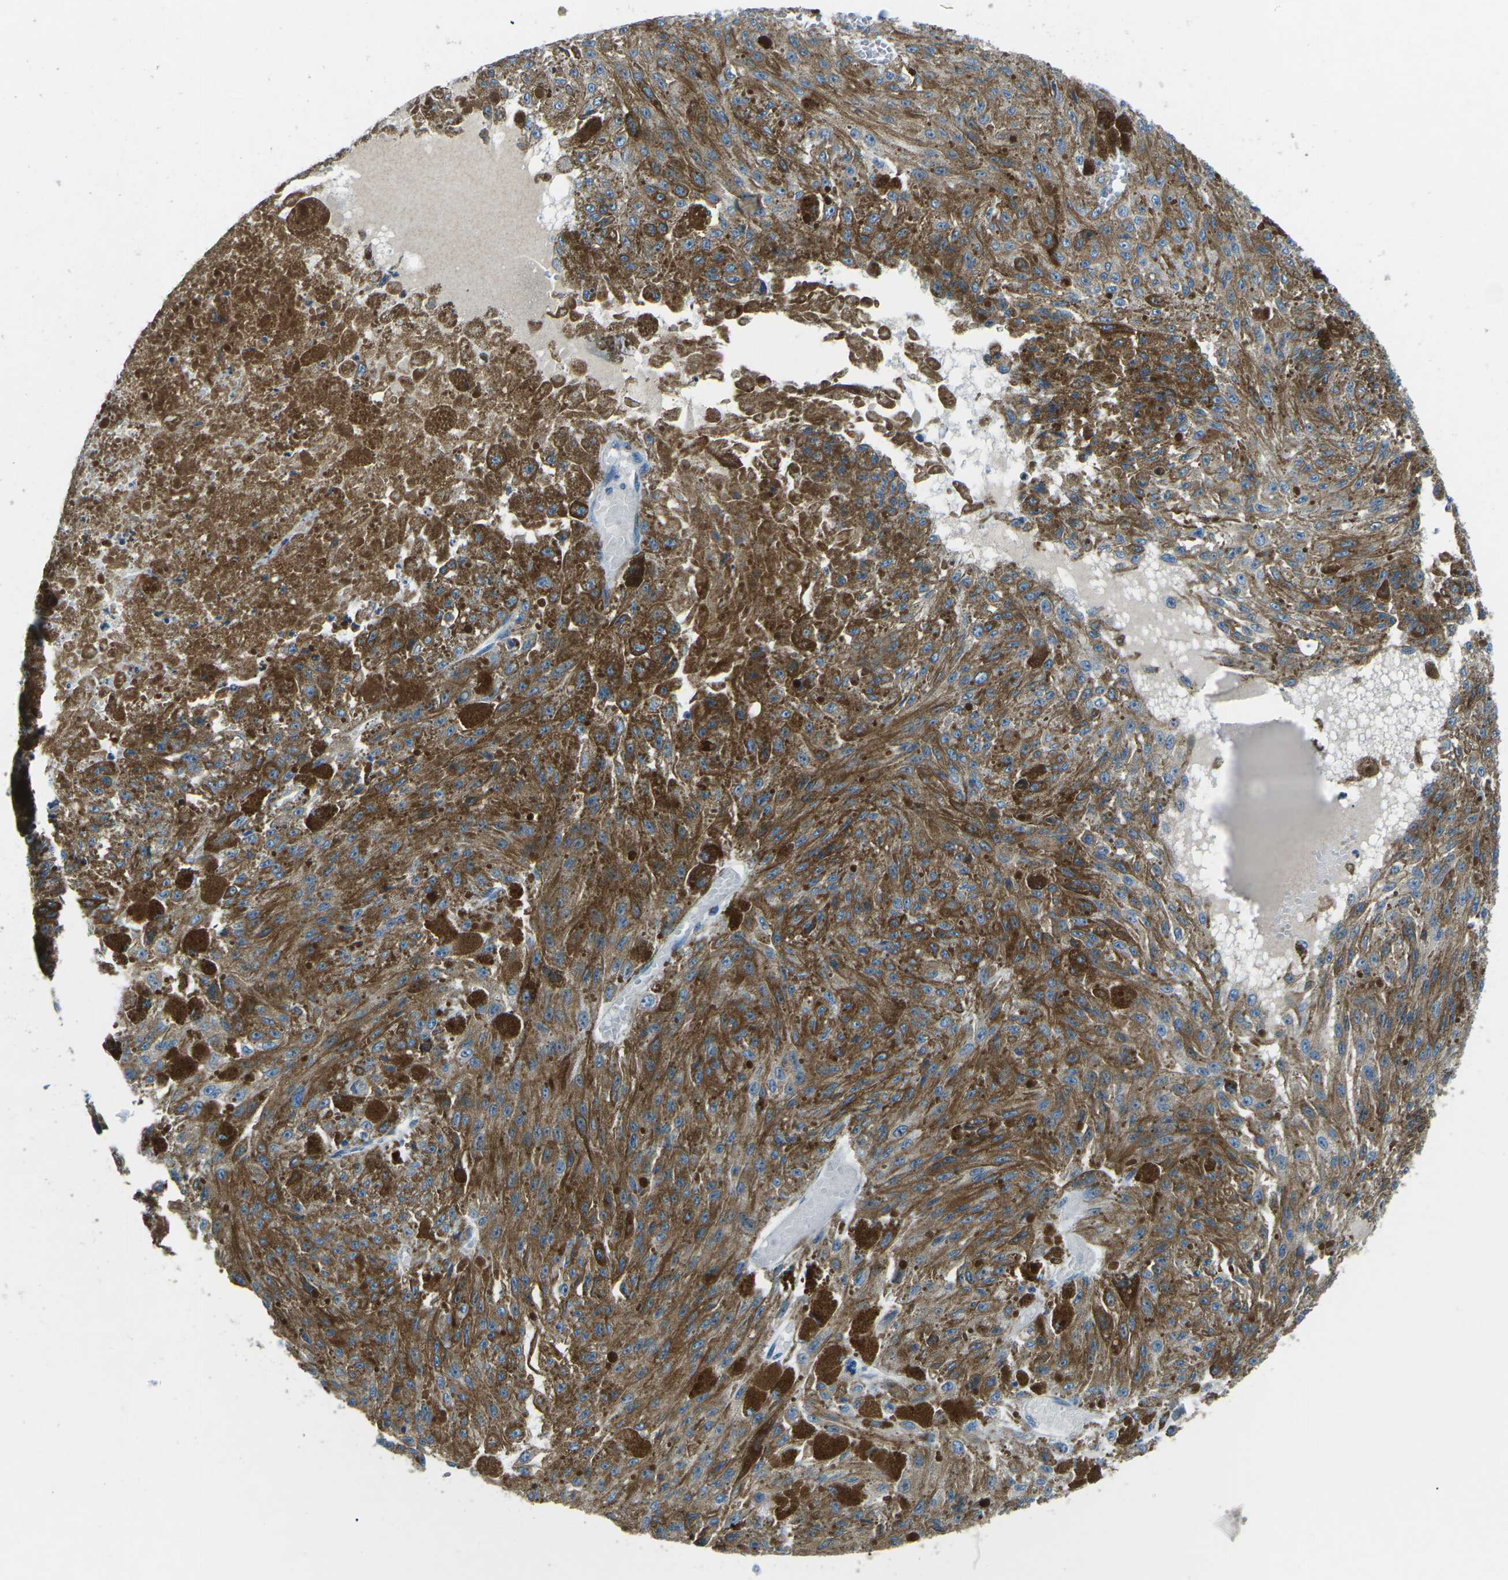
{"staining": {"intensity": "moderate", "quantity": ">75%", "location": "cytoplasmic/membranous"}, "tissue": "melanoma", "cell_type": "Tumor cells", "image_type": "cancer", "snomed": [{"axis": "morphology", "description": "Malignant melanoma, NOS"}, {"axis": "topography", "description": "Other"}], "caption": "Immunohistochemistry of melanoma shows medium levels of moderate cytoplasmic/membranous positivity in approximately >75% of tumor cells.", "gene": "CD1D", "patient": {"sex": "male", "age": 79}}